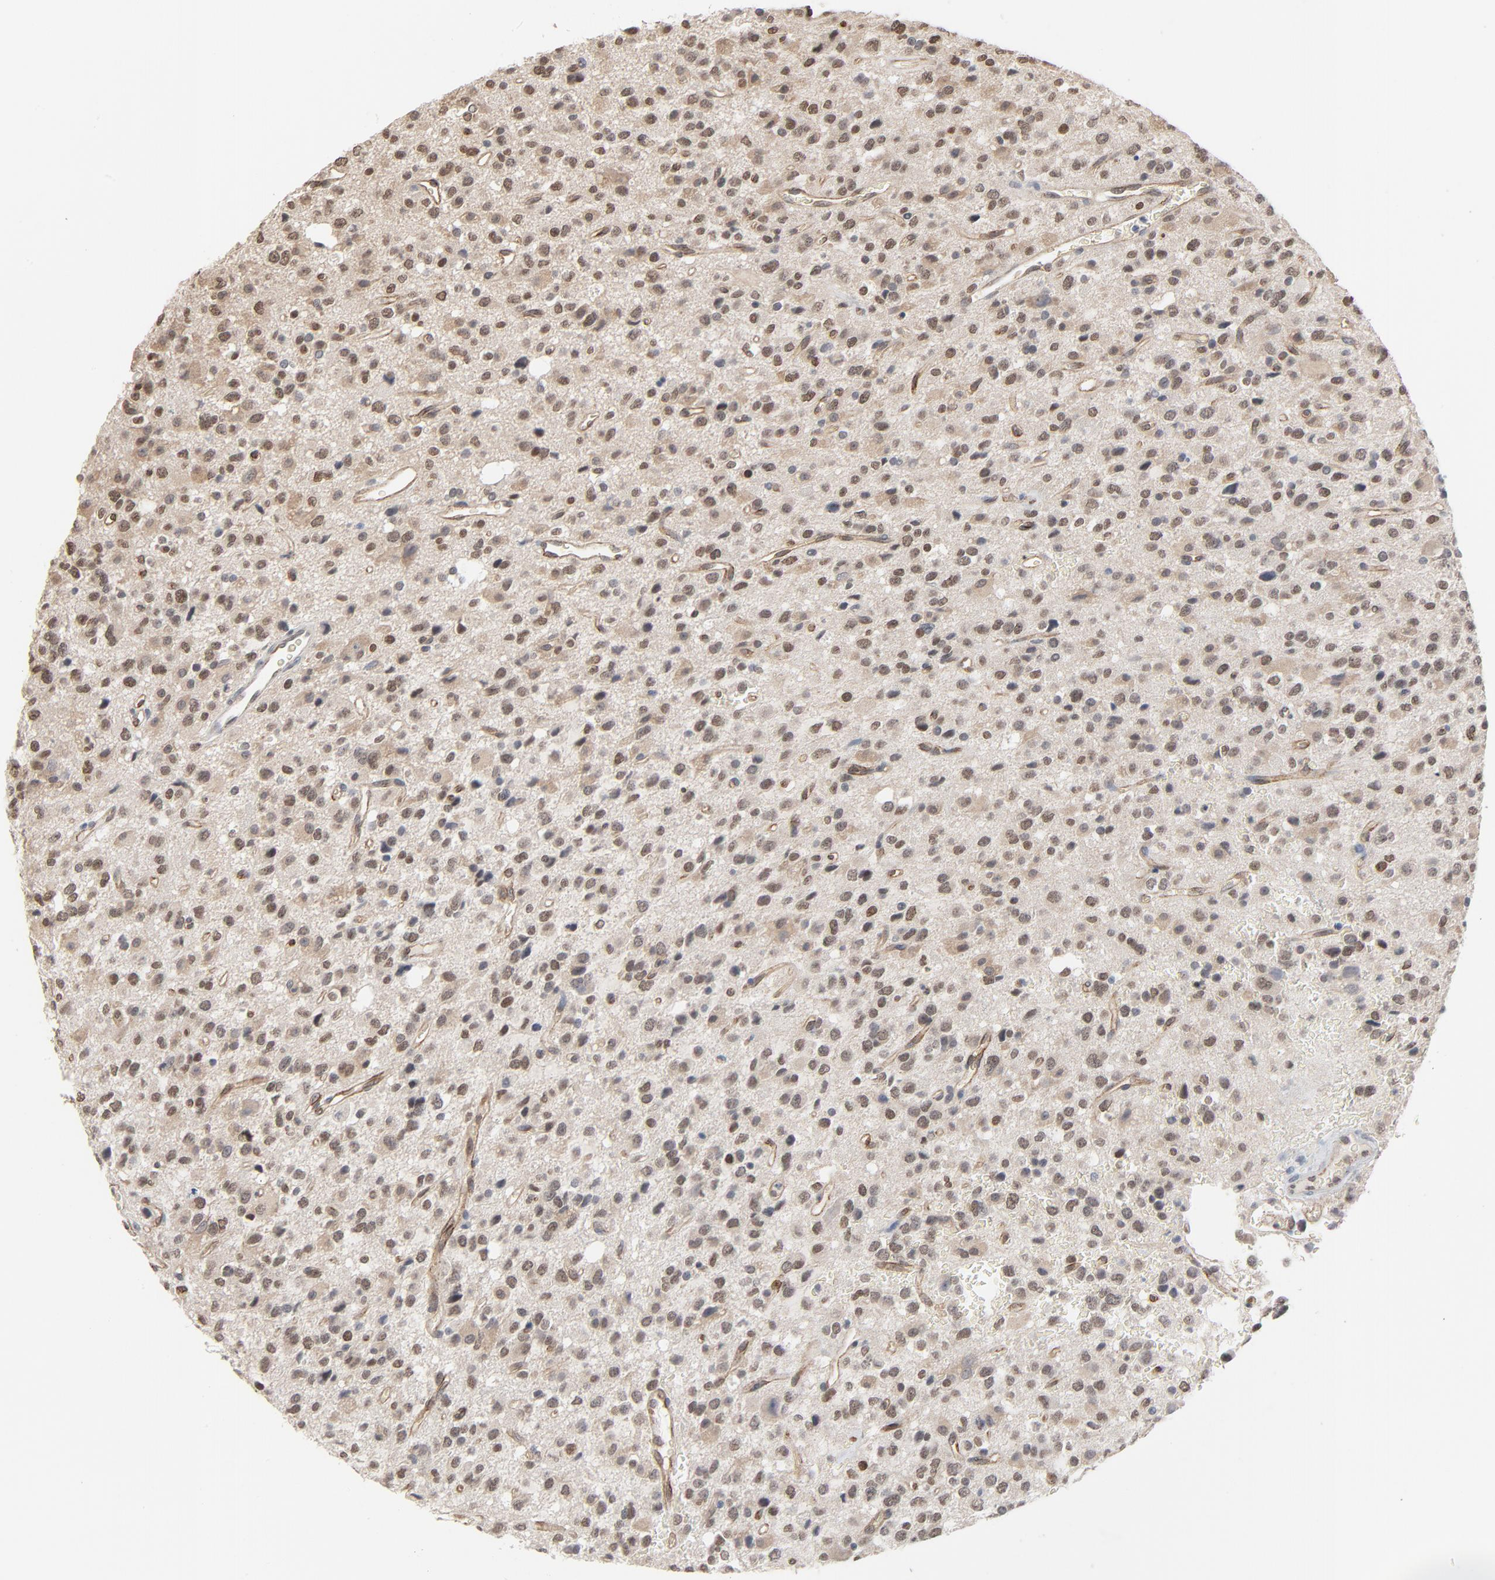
{"staining": {"intensity": "weak", "quantity": "25%-75%", "location": "cytoplasmic/membranous,nuclear"}, "tissue": "glioma", "cell_type": "Tumor cells", "image_type": "cancer", "snomed": [{"axis": "morphology", "description": "Glioma, malignant, High grade"}, {"axis": "topography", "description": "Brain"}], "caption": "Immunohistochemistry (IHC) micrograph of neoplastic tissue: glioma stained using IHC displays low levels of weak protein expression localized specifically in the cytoplasmic/membranous and nuclear of tumor cells, appearing as a cytoplasmic/membranous and nuclear brown color.", "gene": "ITPR3", "patient": {"sex": "male", "age": 47}}